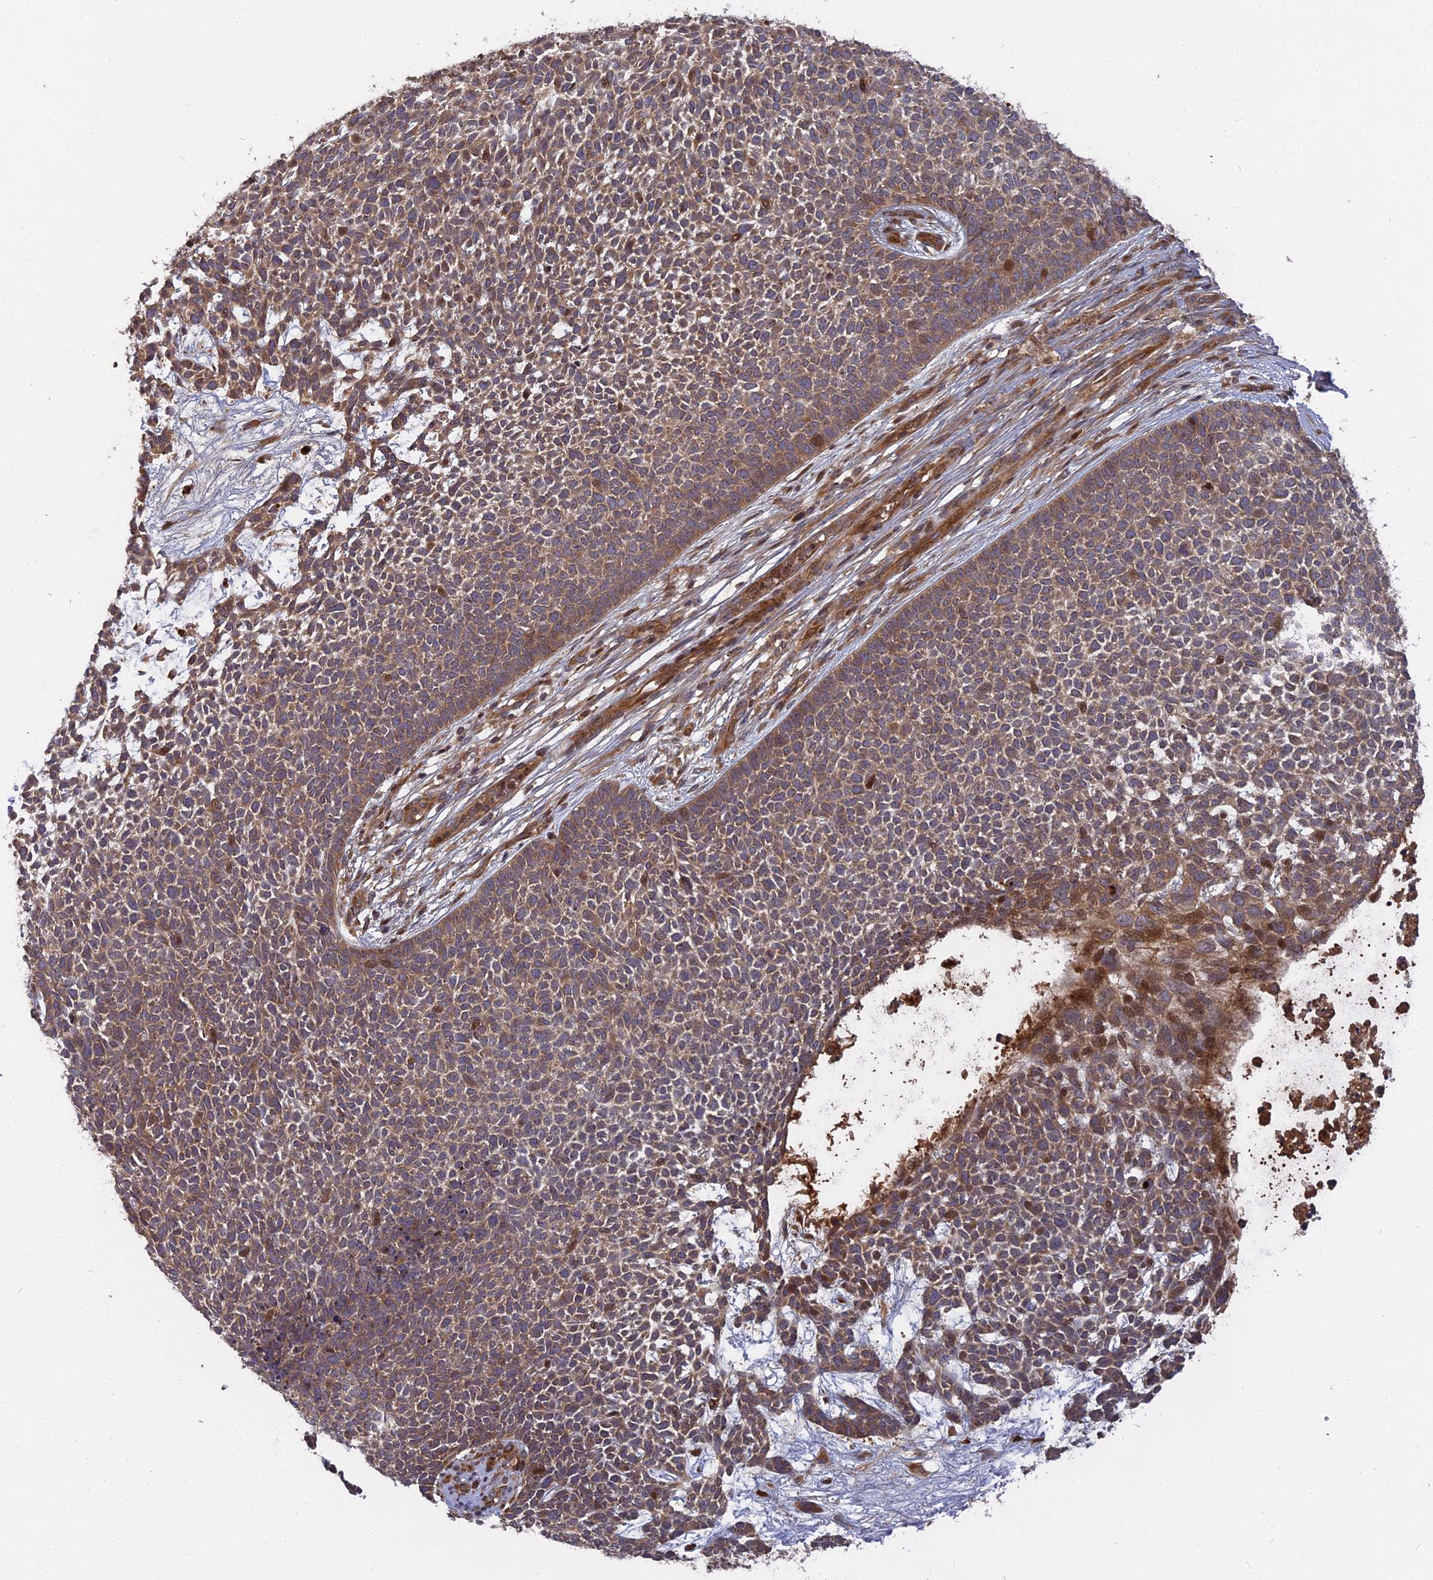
{"staining": {"intensity": "moderate", "quantity": "25%-75%", "location": "cytoplasmic/membranous,nuclear"}, "tissue": "skin cancer", "cell_type": "Tumor cells", "image_type": "cancer", "snomed": [{"axis": "morphology", "description": "Basal cell carcinoma"}, {"axis": "topography", "description": "Skin"}], "caption": "Immunohistochemistry (IHC) photomicrograph of human skin cancer (basal cell carcinoma) stained for a protein (brown), which demonstrates medium levels of moderate cytoplasmic/membranous and nuclear staining in approximately 25%-75% of tumor cells.", "gene": "TMUB2", "patient": {"sex": "female", "age": 84}}